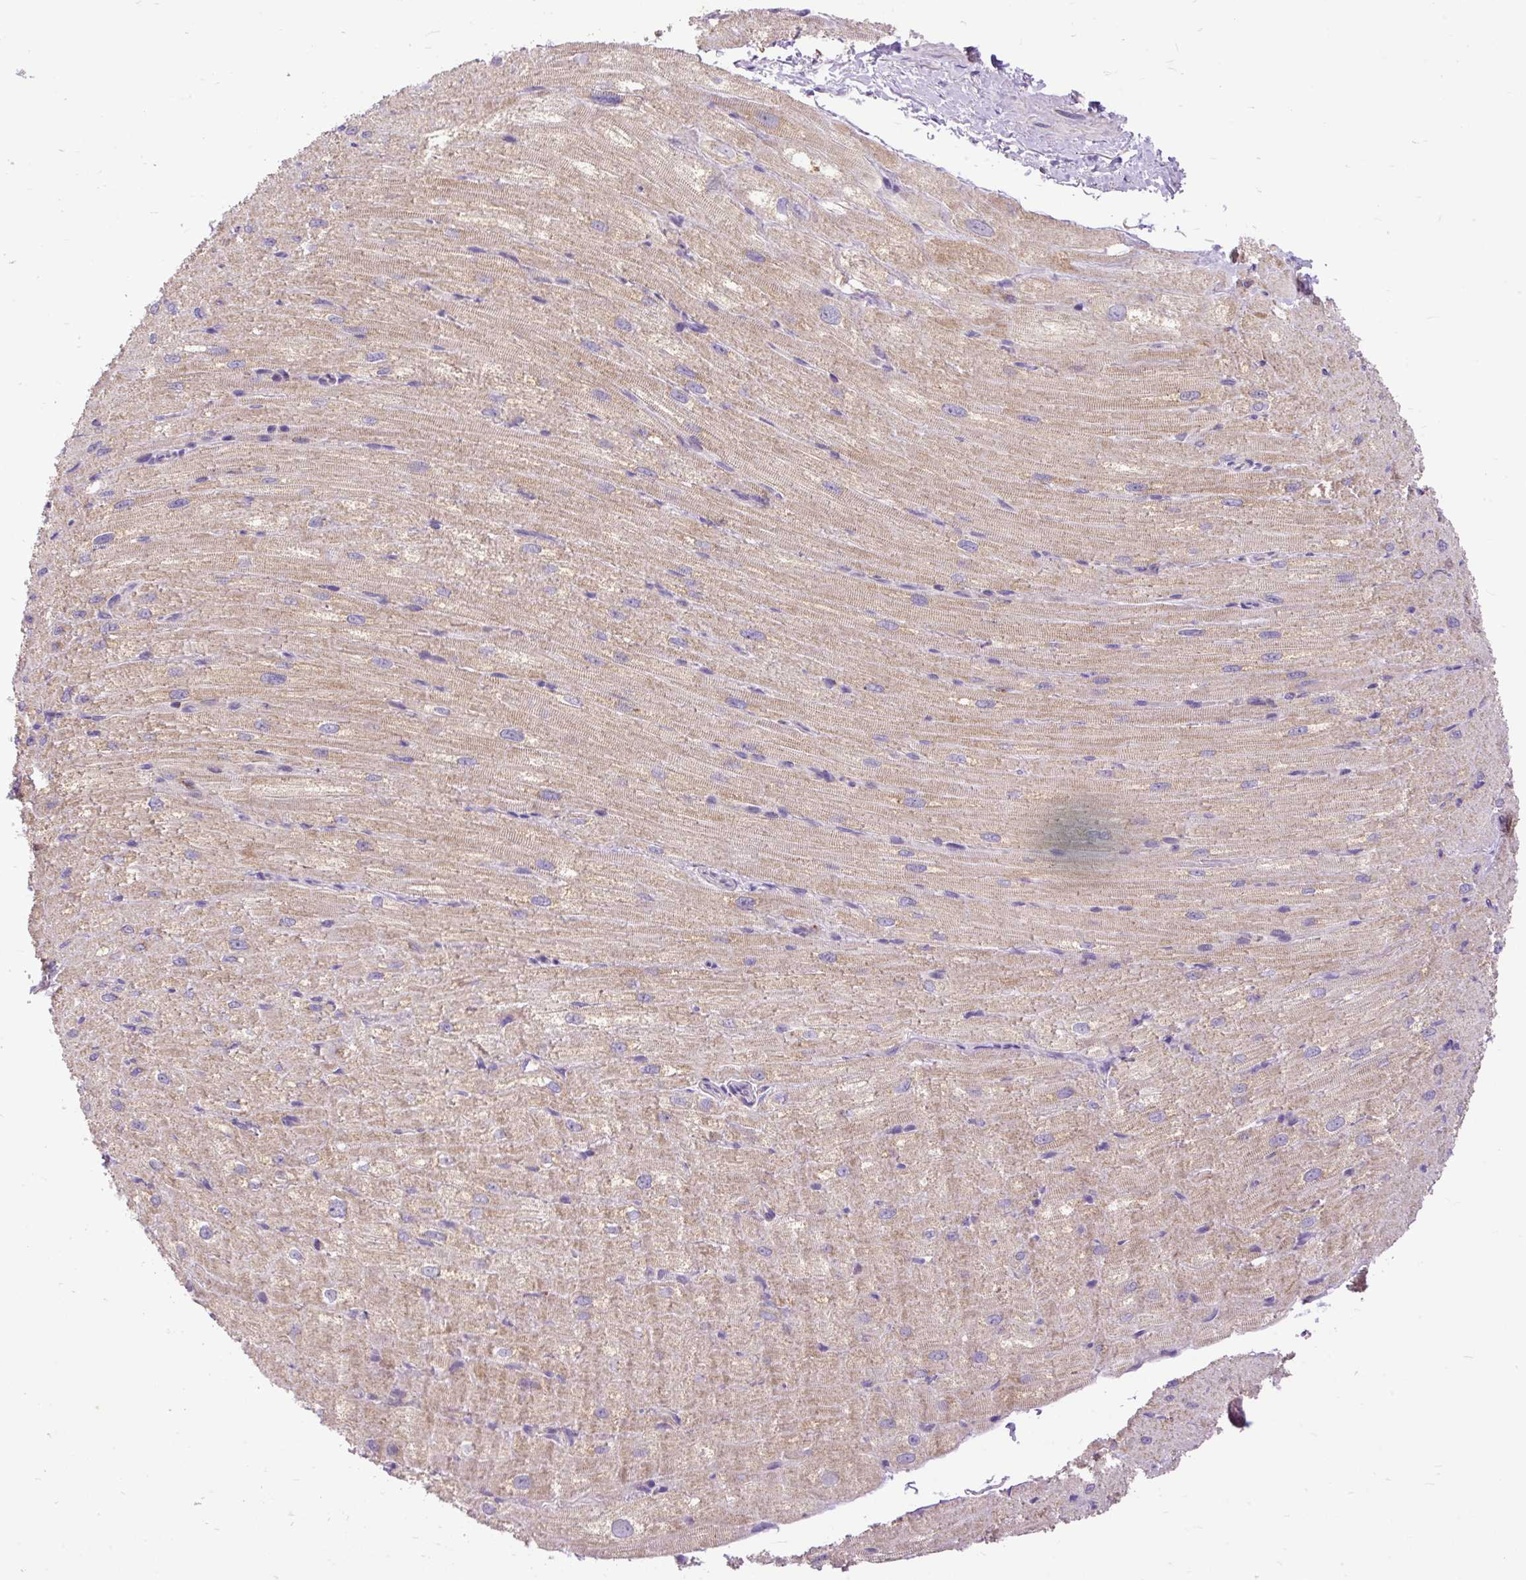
{"staining": {"intensity": "moderate", "quantity": ">75%", "location": "cytoplasmic/membranous"}, "tissue": "heart muscle", "cell_type": "Cardiomyocytes", "image_type": "normal", "snomed": [{"axis": "morphology", "description": "Normal tissue, NOS"}, {"axis": "topography", "description": "Heart"}], "caption": "Protein expression analysis of unremarkable heart muscle shows moderate cytoplasmic/membranous staining in approximately >75% of cardiomyocytes.", "gene": "TOMM40", "patient": {"sex": "male", "age": 62}}